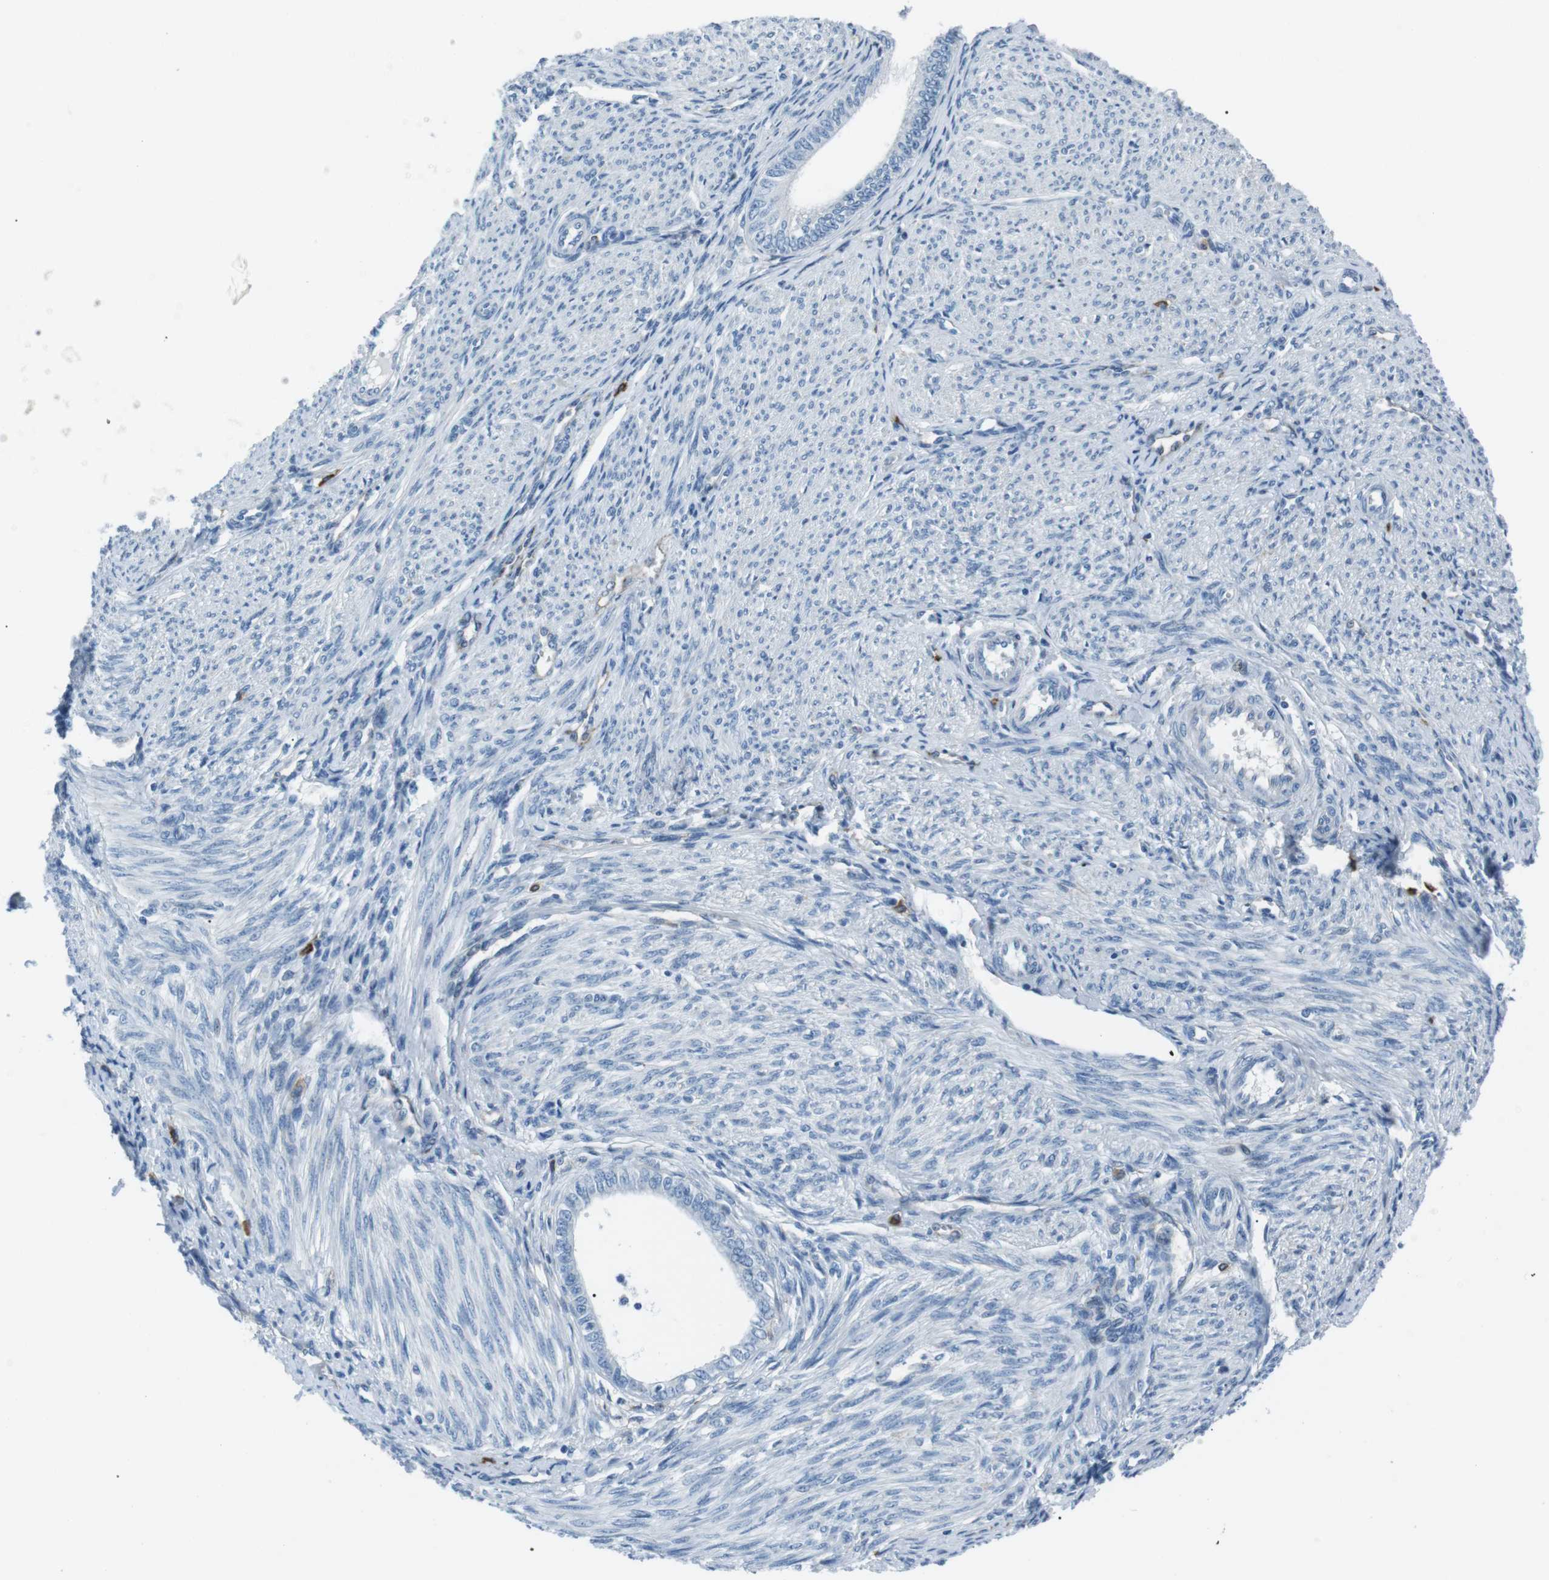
{"staining": {"intensity": "negative", "quantity": "none", "location": "none"}, "tissue": "endometrial cancer", "cell_type": "Tumor cells", "image_type": "cancer", "snomed": [{"axis": "morphology", "description": "Adenocarcinoma, NOS"}, {"axis": "topography", "description": "Endometrium"}], "caption": "The micrograph shows no staining of tumor cells in endometrial cancer.", "gene": "CSF2RA", "patient": {"sex": "female", "age": 58}}